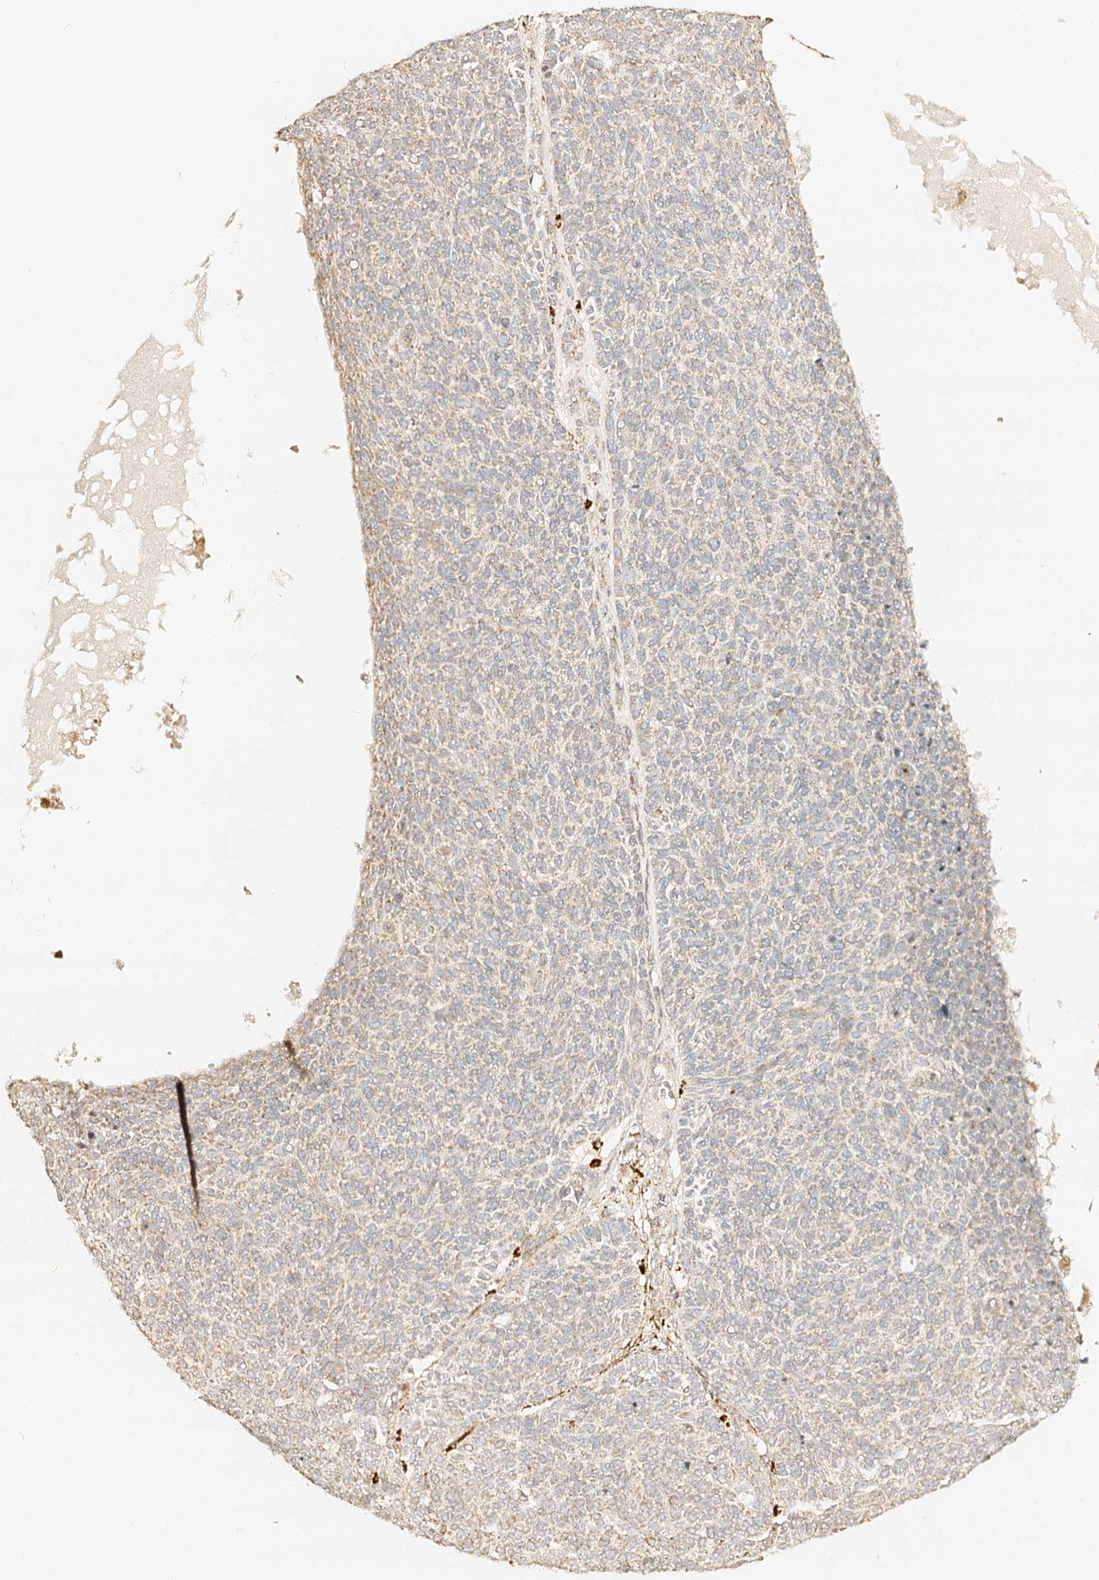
{"staining": {"intensity": "moderate", "quantity": "<25%", "location": "cytoplasmic/membranous"}, "tissue": "skin cancer", "cell_type": "Tumor cells", "image_type": "cancer", "snomed": [{"axis": "morphology", "description": "Squamous cell carcinoma, NOS"}, {"axis": "topography", "description": "Skin"}], "caption": "There is low levels of moderate cytoplasmic/membranous expression in tumor cells of skin cancer (squamous cell carcinoma), as demonstrated by immunohistochemical staining (brown color).", "gene": "MAOB", "patient": {"sex": "female", "age": 90}}